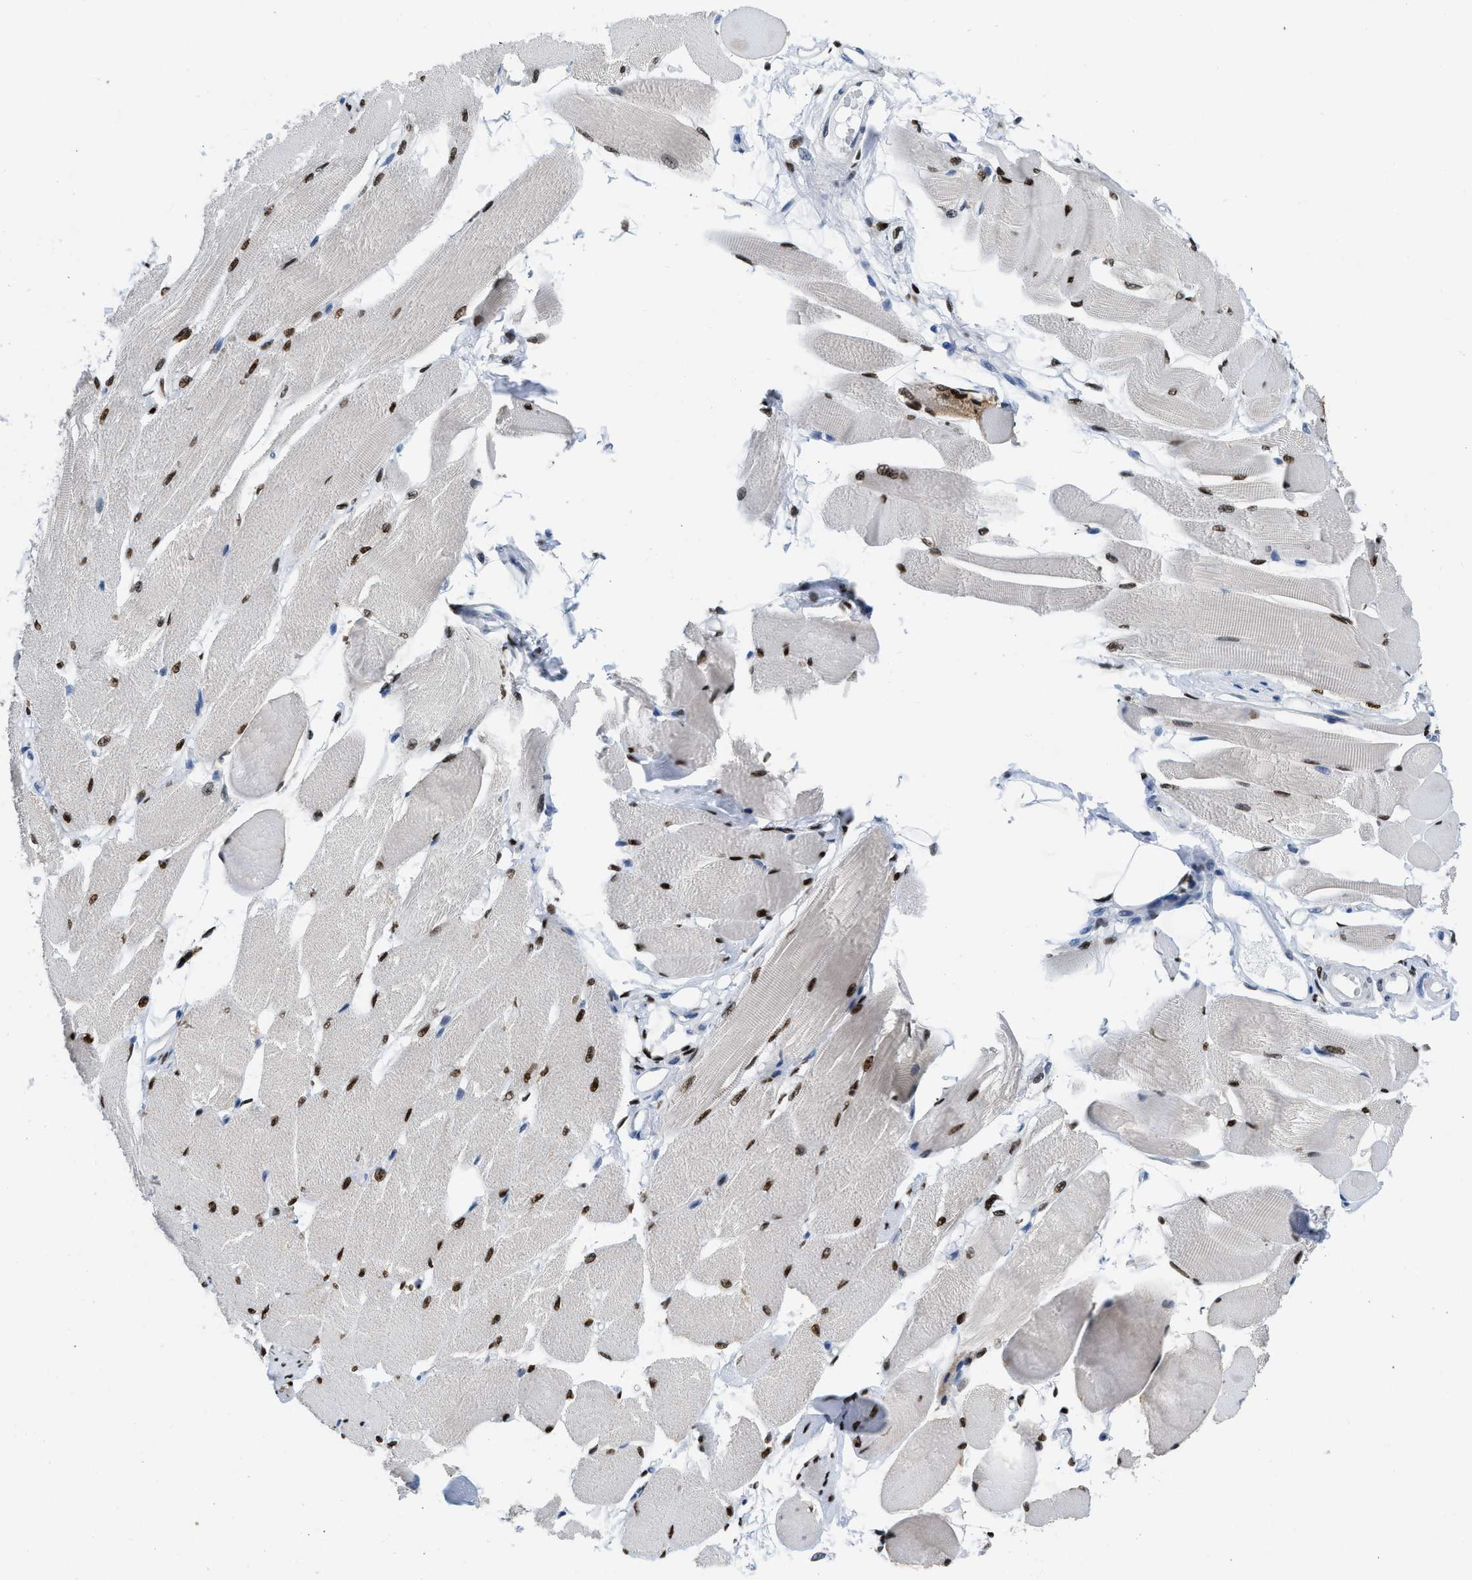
{"staining": {"intensity": "strong", "quantity": ">75%", "location": "nuclear"}, "tissue": "skeletal muscle", "cell_type": "Myocytes", "image_type": "normal", "snomed": [{"axis": "morphology", "description": "Normal tissue, NOS"}, {"axis": "topography", "description": "Skeletal muscle"}, {"axis": "topography", "description": "Peripheral nerve tissue"}], "caption": "High-magnification brightfield microscopy of benign skeletal muscle stained with DAB (brown) and counterstained with hematoxylin (blue). myocytes exhibit strong nuclear expression is appreciated in approximately>75% of cells. (DAB = brown stain, brightfield microscopy at high magnification).", "gene": "NFIX", "patient": {"sex": "female", "age": 84}}